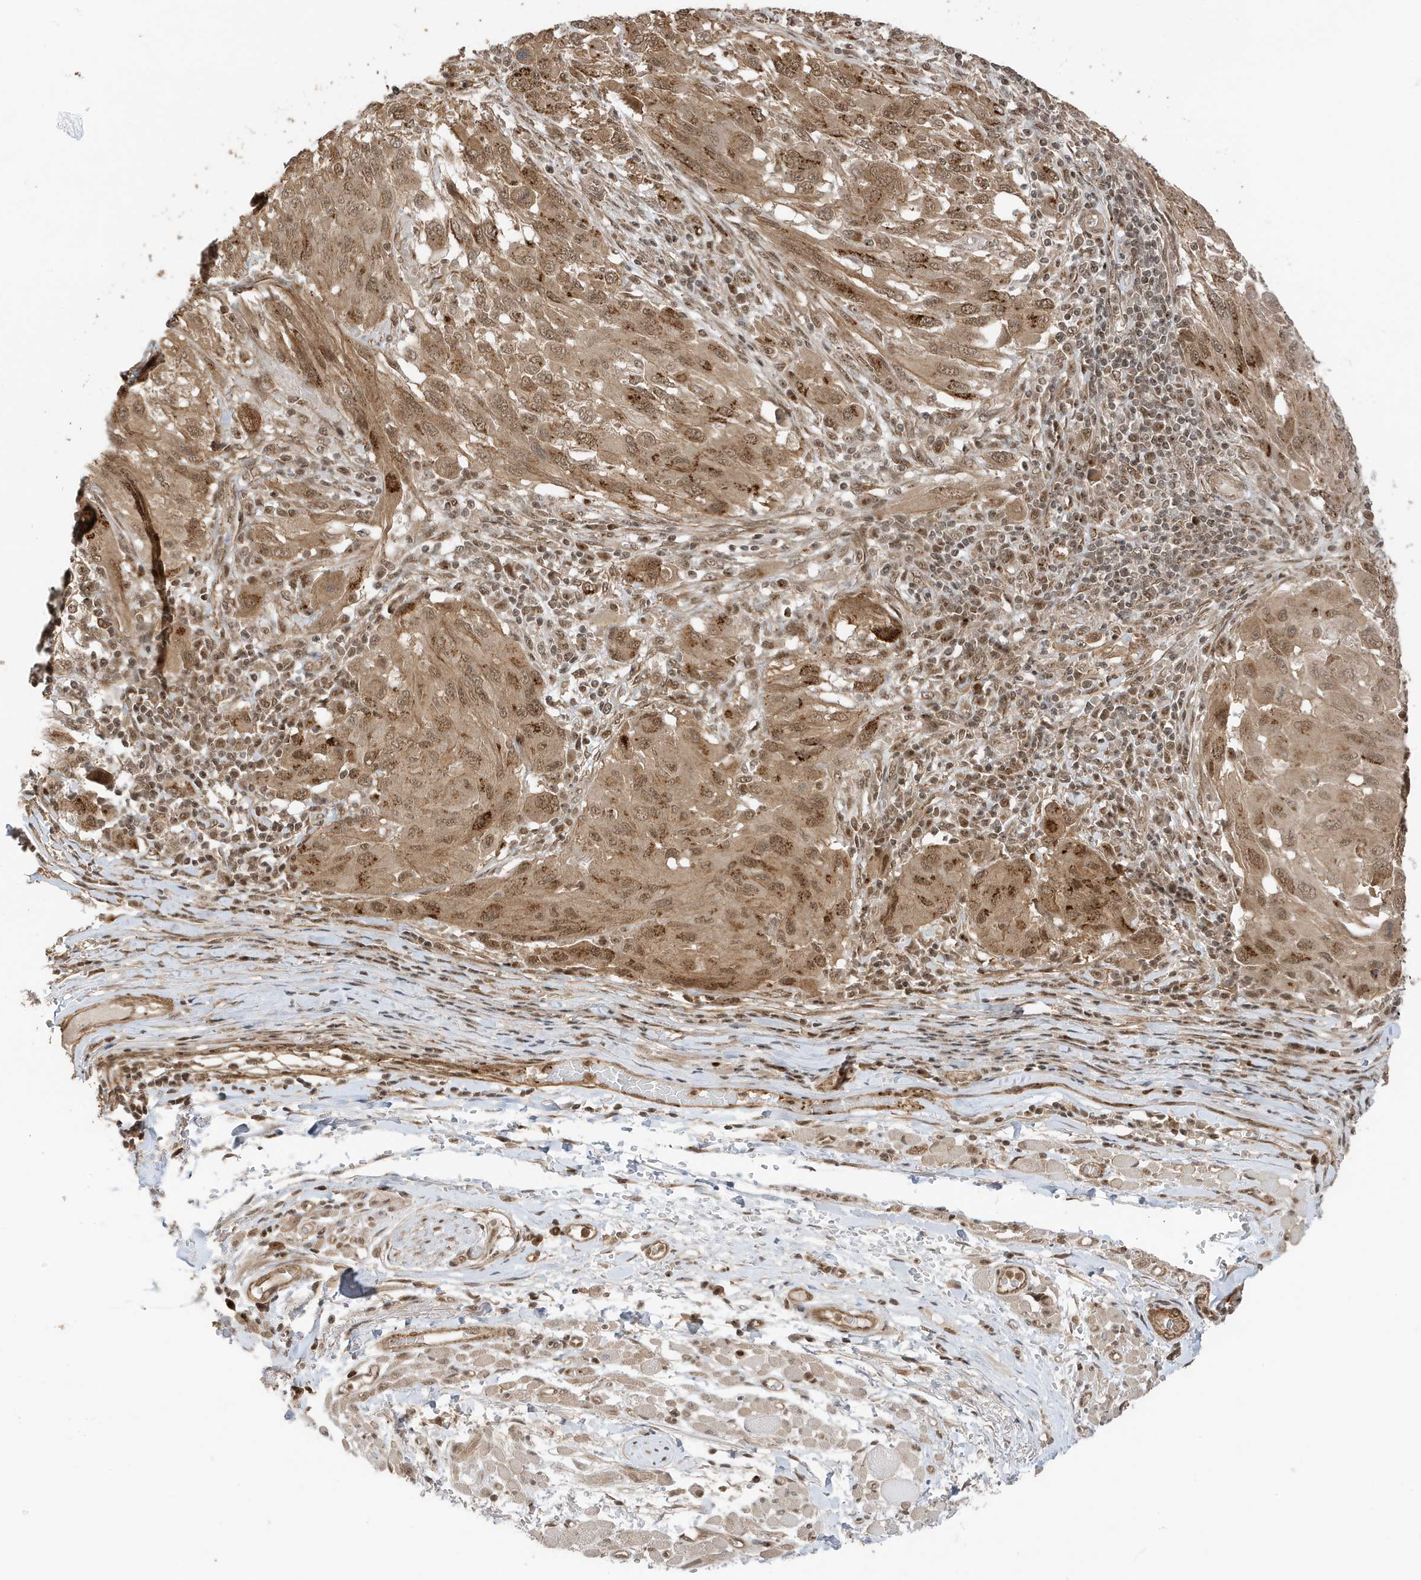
{"staining": {"intensity": "moderate", "quantity": ">75%", "location": "cytoplasmic/membranous,nuclear"}, "tissue": "melanoma", "cell_type": "Tumor cells", "image_type": "cancer", "snomed": [{"axis": "morphology", "description": "Malignant melanoma, NOS"}, {"axis": "topography", "description": "Skin"}], "caption": "Approximately >75% of tumor cells in melanoma show moderate cytoplasmic/membranous and nuclear protein expression as visualized by brown immunohistochemical staining.", "gene": "MAST3", "patient": {"sex": "female", "age": 91}}